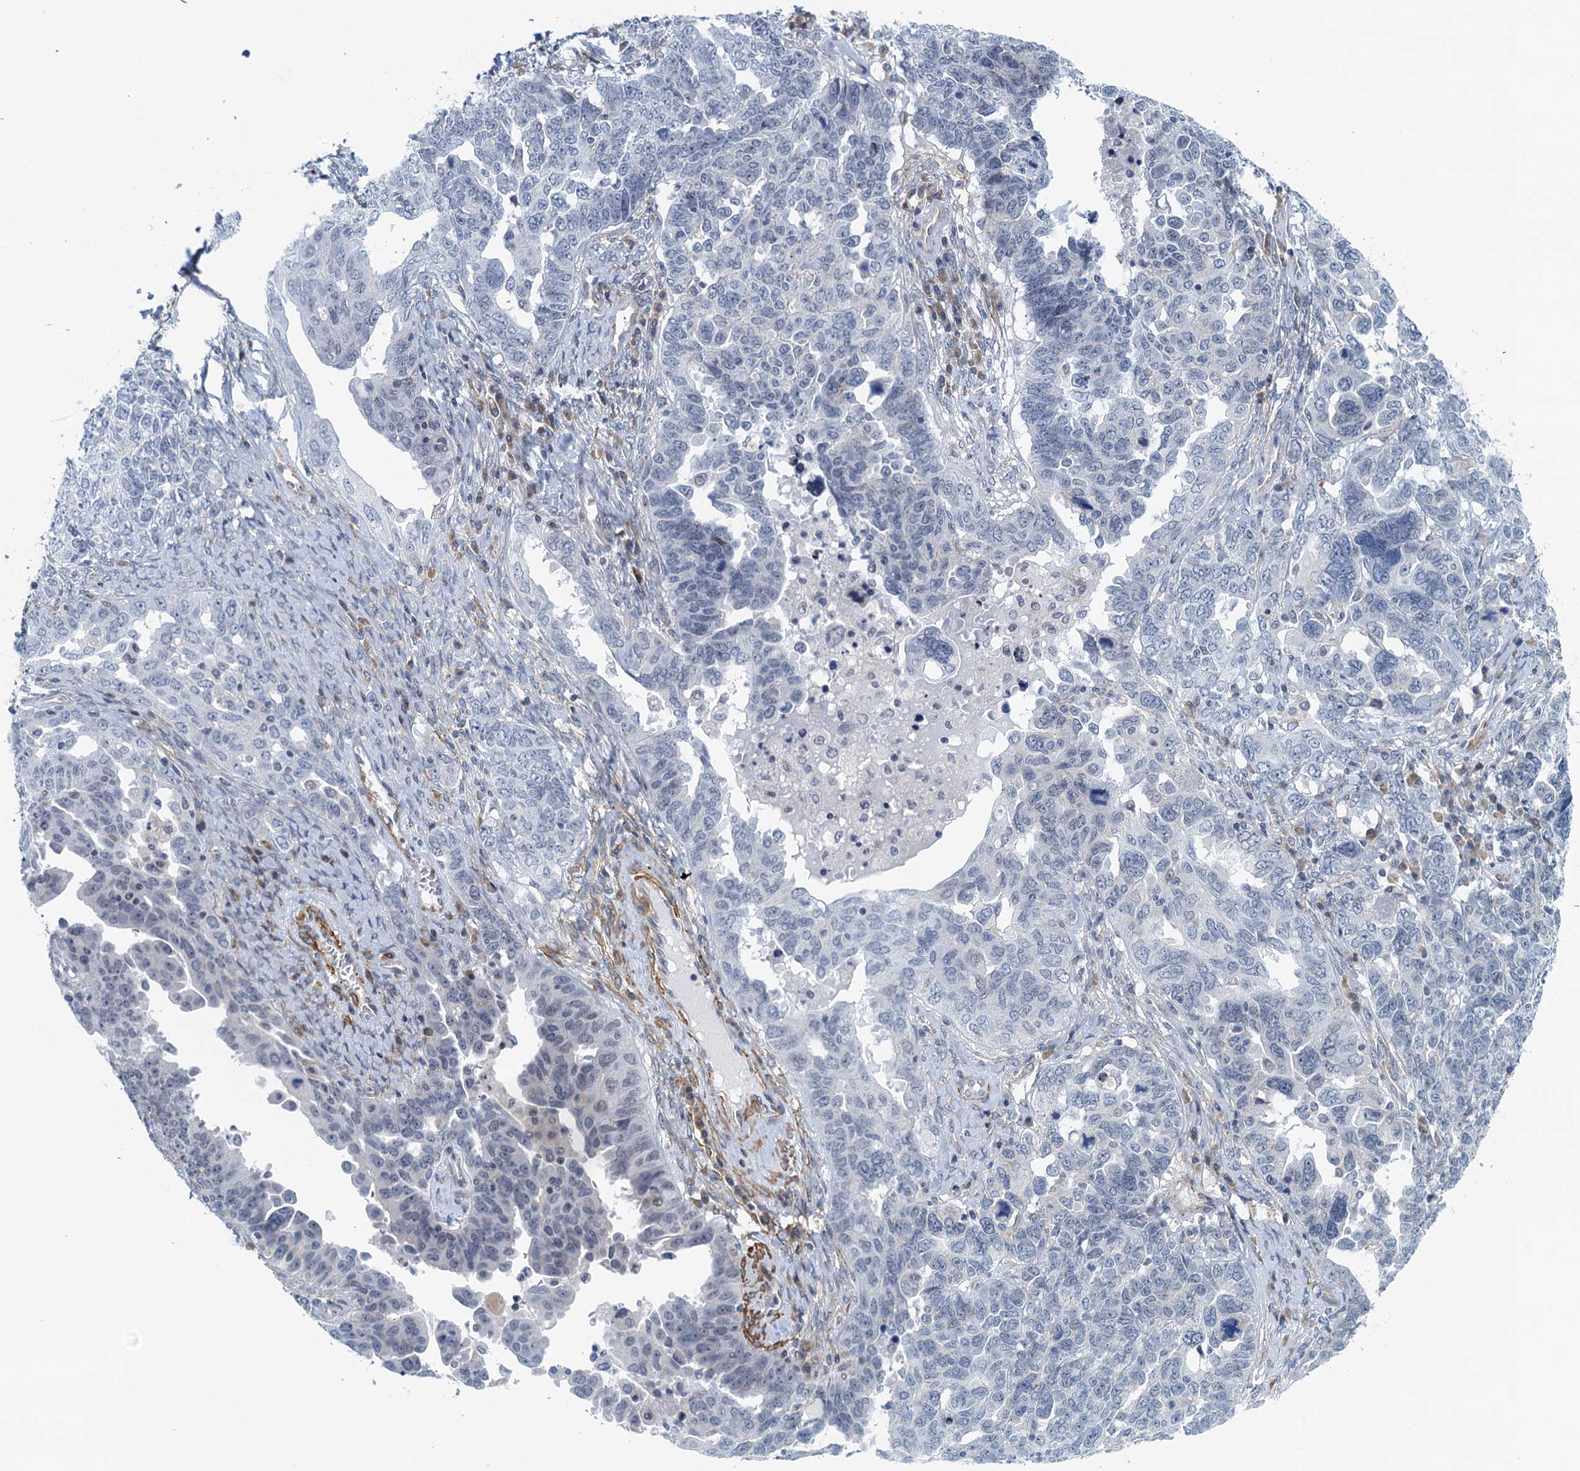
{"staining": {"intensity": "negative", "quantity": "none", "location": "none"}, "tissue": "ovarian cancer", "cell_type": "Tumor cells", "image_type": "cancer", "snomed": [{"axis": "morphology", "description": "Carcinoma, endometroid"}, {"axis": "topography", "description": "Ovary"}], "caption": "This is an immunohistochemistry (IHC) micrograph of ovarian endometroid carcinoma. There is no positivity in tumor cells.", "gene": "ALG2", "patient": {"sex": "female", "age": 62}}